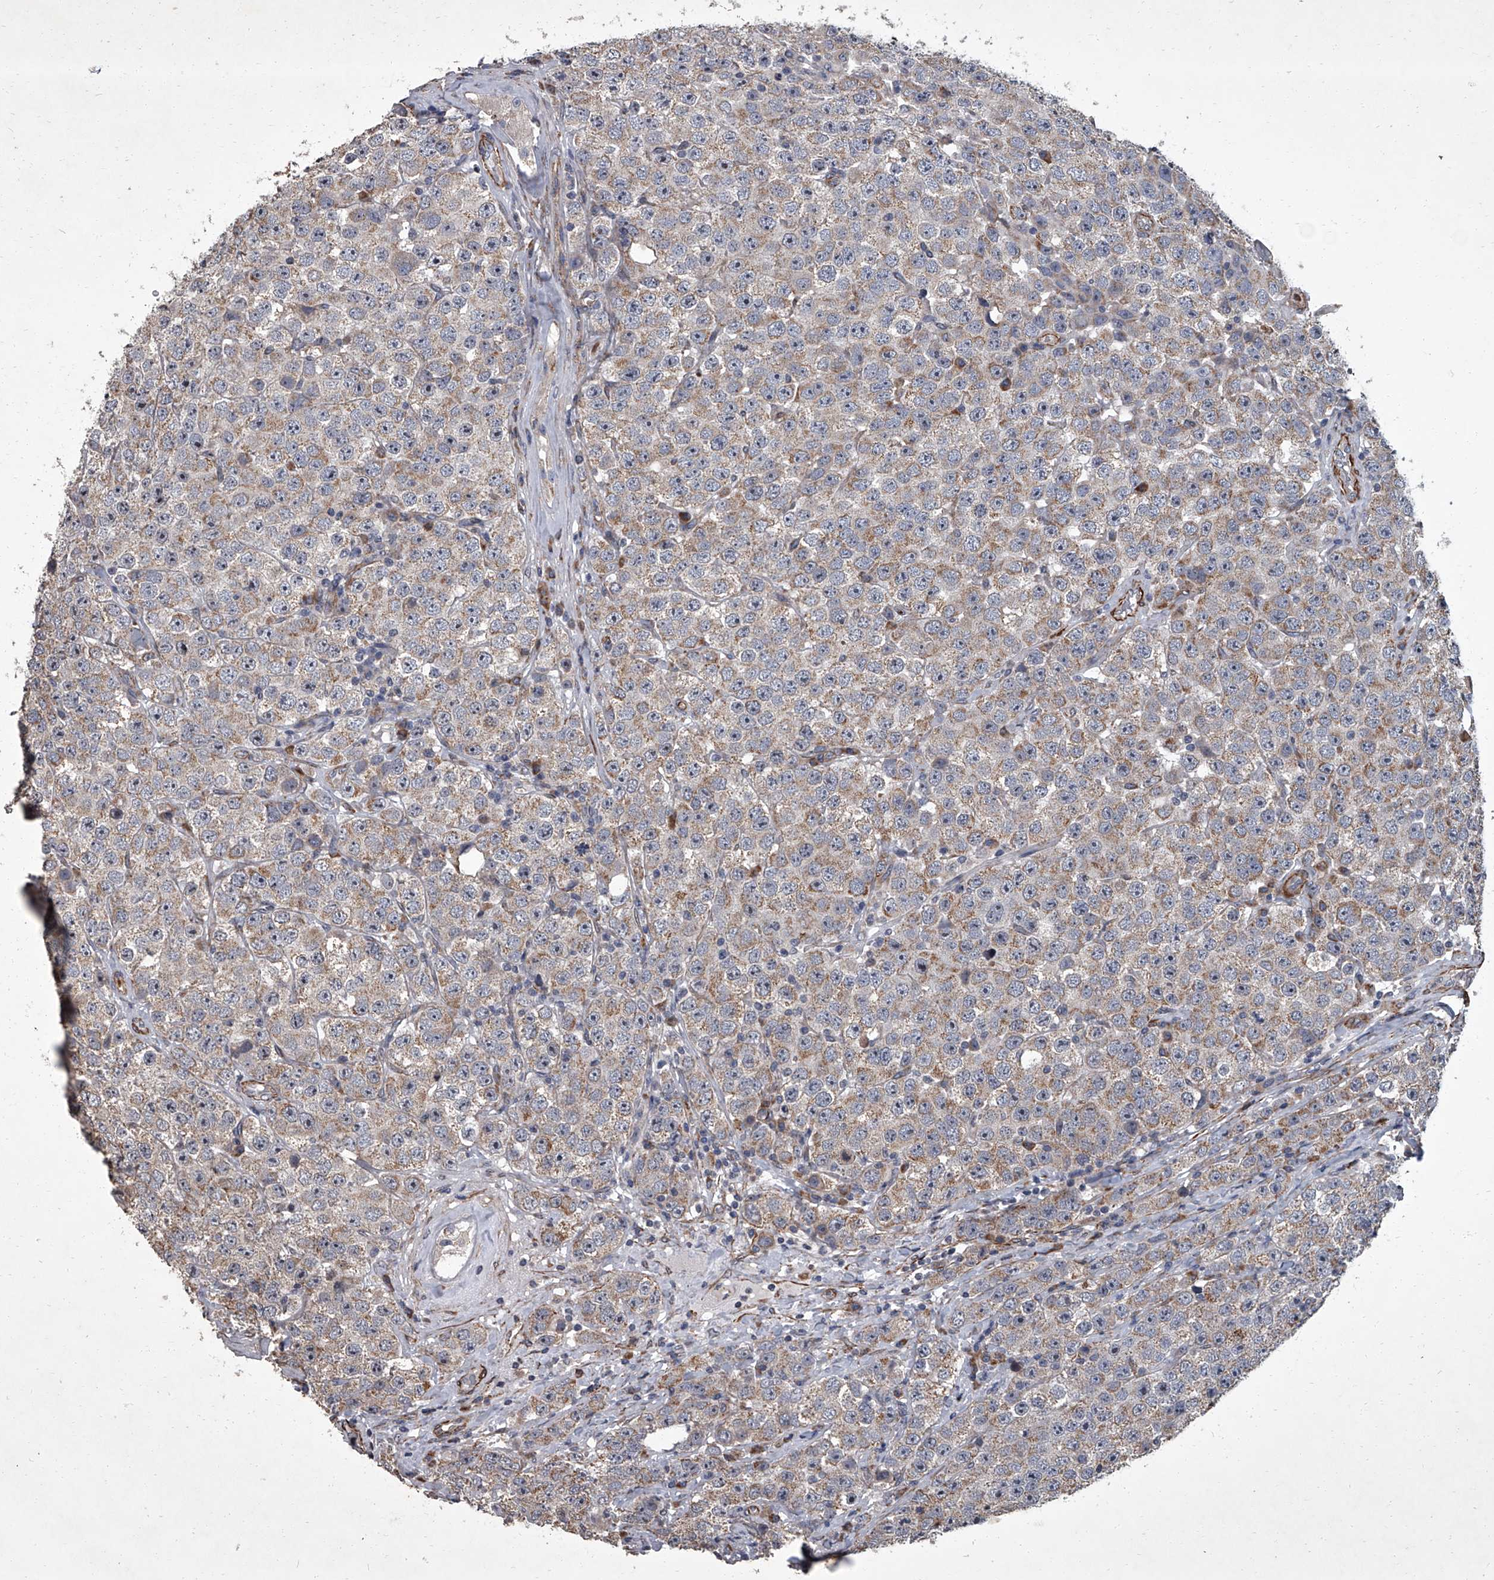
{"staining": {"intensity": "weak", "quantity": "25%-75%", "location": "cytoplasmic/membranous"}, "tissue": "testis cancer", "cell_type": "Tumor cells", "image_type": "cancer", "snomed": [{"axis": "morphology", "description": "Seminoma, NOS"}, {"axis": "topography", "description": "Testis"}], "caption": "Weak cytoplasmic/membranous positivity for a protein is identified in about 25%-75% of tumor cells of seminoma (testis) using immunohistochemistry.", "gene": "SIRT4", "patient": {"sex": "male", "age": 28}}